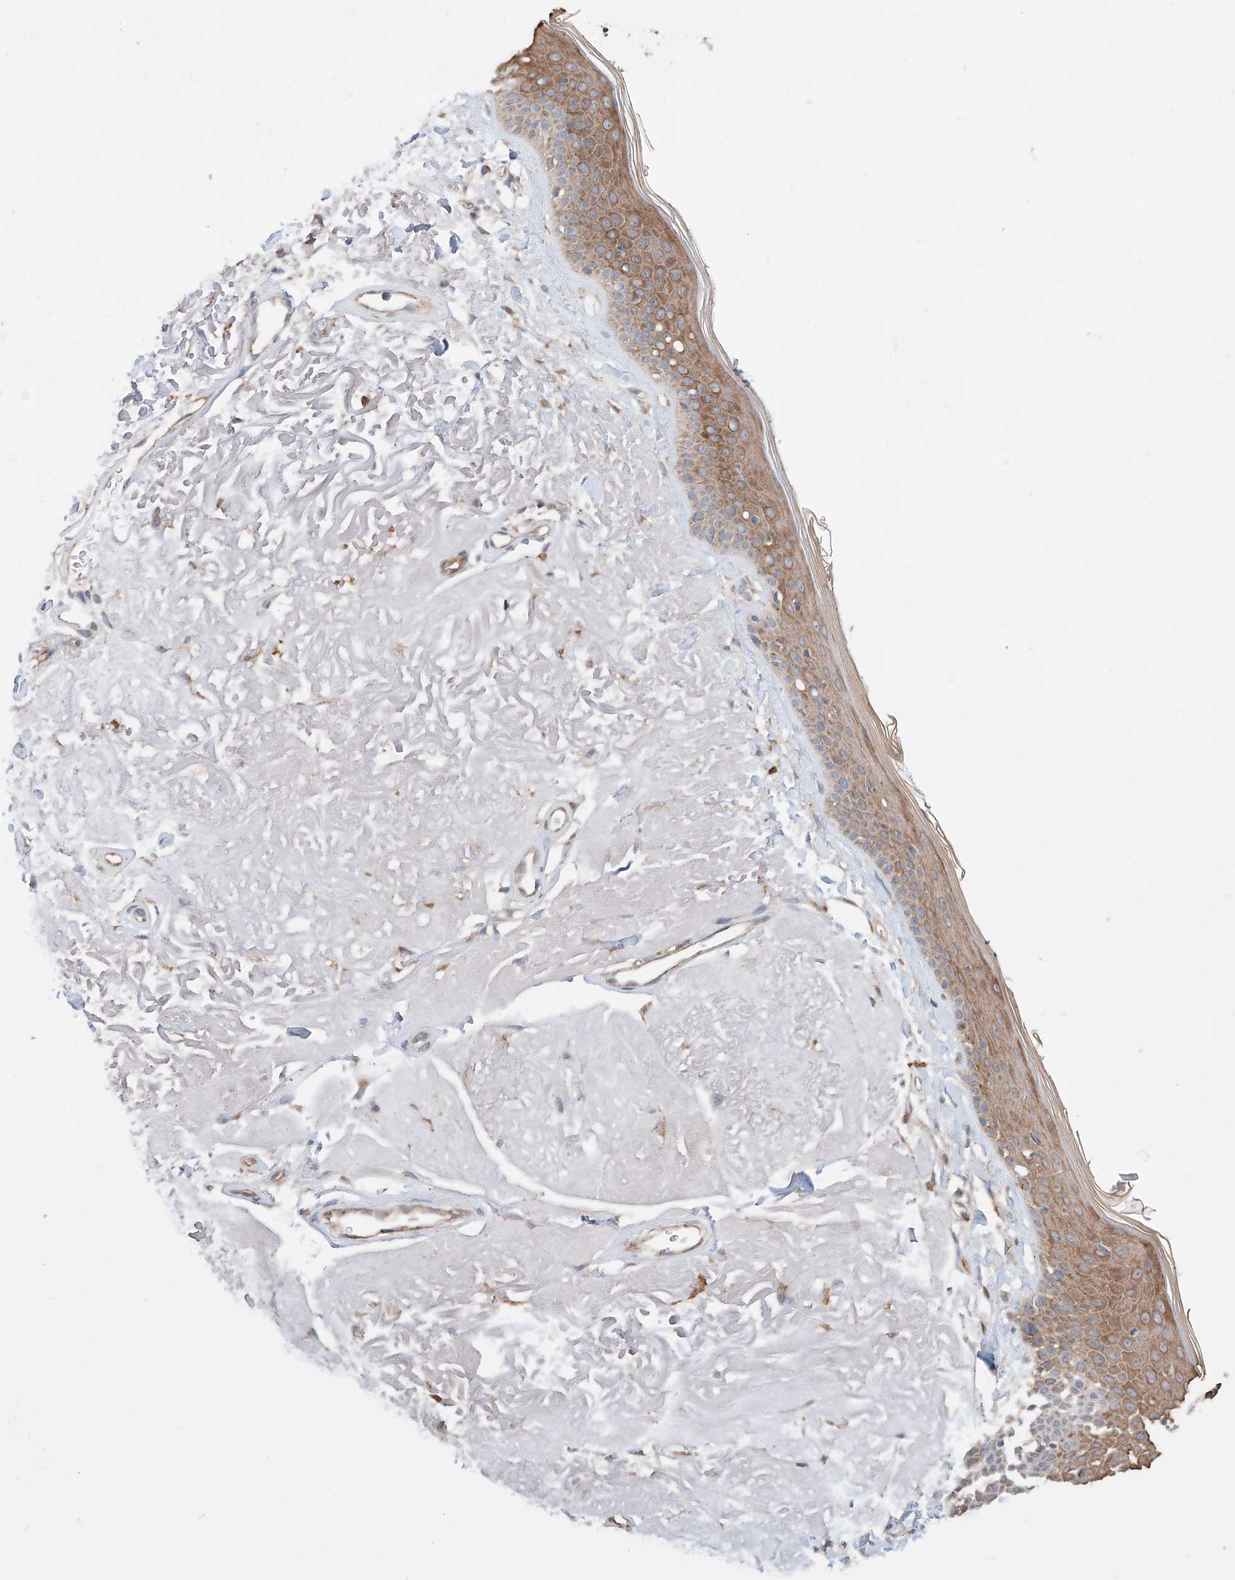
{"staining": {"intensity": "moderate", "quantity": ">75%", "location": "cytoplasmic/membranous"}, "tissue": "skin", "cell_type": "Fibroblasts", "image_type": "normal", "snomed": [{"axis": "morphology", "description": "Normal tissue, NOS"}, {"axis": "topography", "description": "Skin"}, {"axis": "topography", "description": "Skeletal muscle"}], "caption": "High-magnification brightfield microscopy of benign skin stained with DAB (brown) and counterstained with hematoxylin (blue). fibroblasts exhibit moderate cytoplasmic/membranous positivity is present in about>75% of cells. The protein is shown in brown color, while the nuclei are stained blue.", "gene": "MOSPD1", "patient": {"sex": "male", "age": 83}}